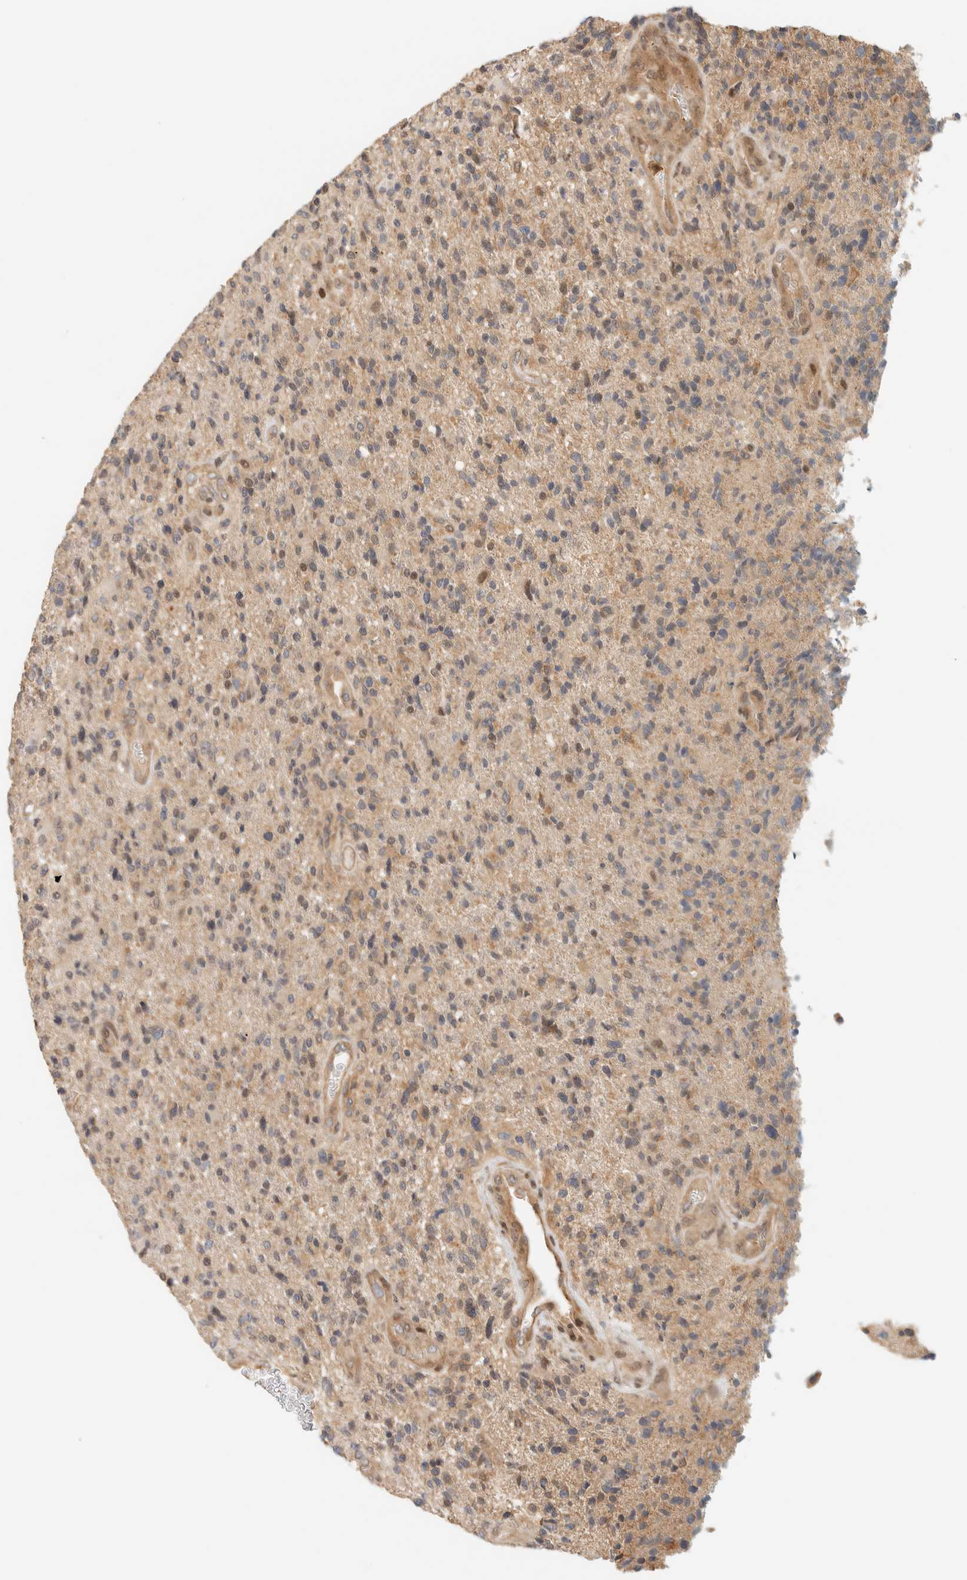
{"staining": {"intensity": "weak", "quantity": ">75%", "location": "cytoplasmic/membranous"}, "tissue": "glioma", "cell_type": "Tumor cells", "image_type": "cancer", "snomed": [{"axis": "morphology", "description": "Glioma, malignant, High grade"}, {"axis": "topography", "description": "Brain"}], "caption": "A high-resolution photomicrograph shows immunohistochemistry (IHC) staining of glioma, which reveals weak cytoplasmic/membranous positivity in approximately >75% of tumor cells.", "gene": "ARFGEF1", "patient": {"sex": "male", "age": 72}}